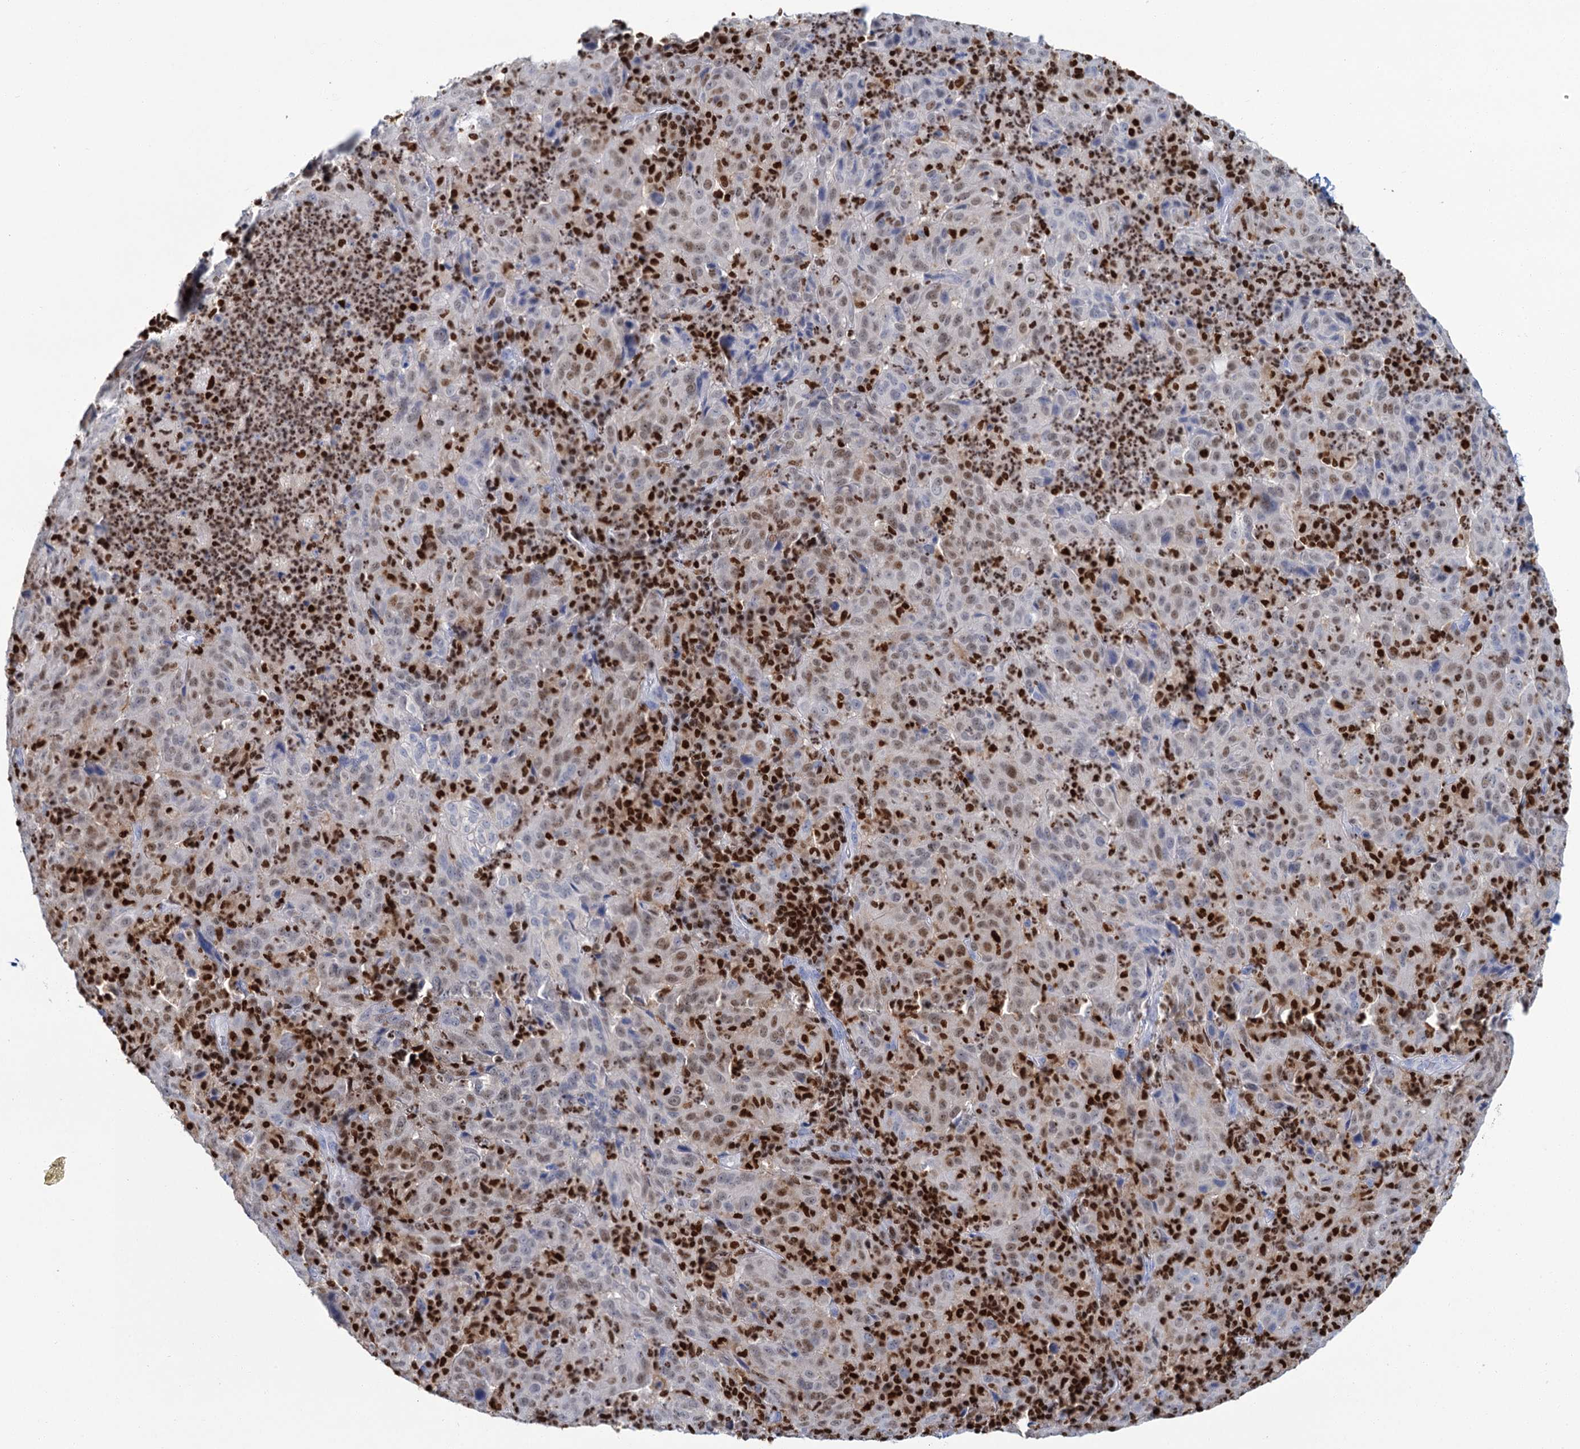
{"staining": {"intensity": "moderate", "quantity": "25%-75%", "location": "nuclear"}, "tissue": "pancreatic cancer", "cell_type": "Tumor cells", "image_type": "cancer", "snomed": [{"axis": "morphology", "description": "Adenocarcinoma, NOS"}, {"axis": "topography", "description": "Pancreas"}], "caption": "Protein analysis of pancreatic adenocarcinoma tissue displays moderate nuclear positivity in approximately 25%-75% of tumor cells. (Stains: DAB (3,3'-diaminobenzidine) in brown, nuclei in blue, Microscopy: brightfield microscopy at high magnification).", "gene": "CELF2", "patient": {"sex": "male", "age": 63}}